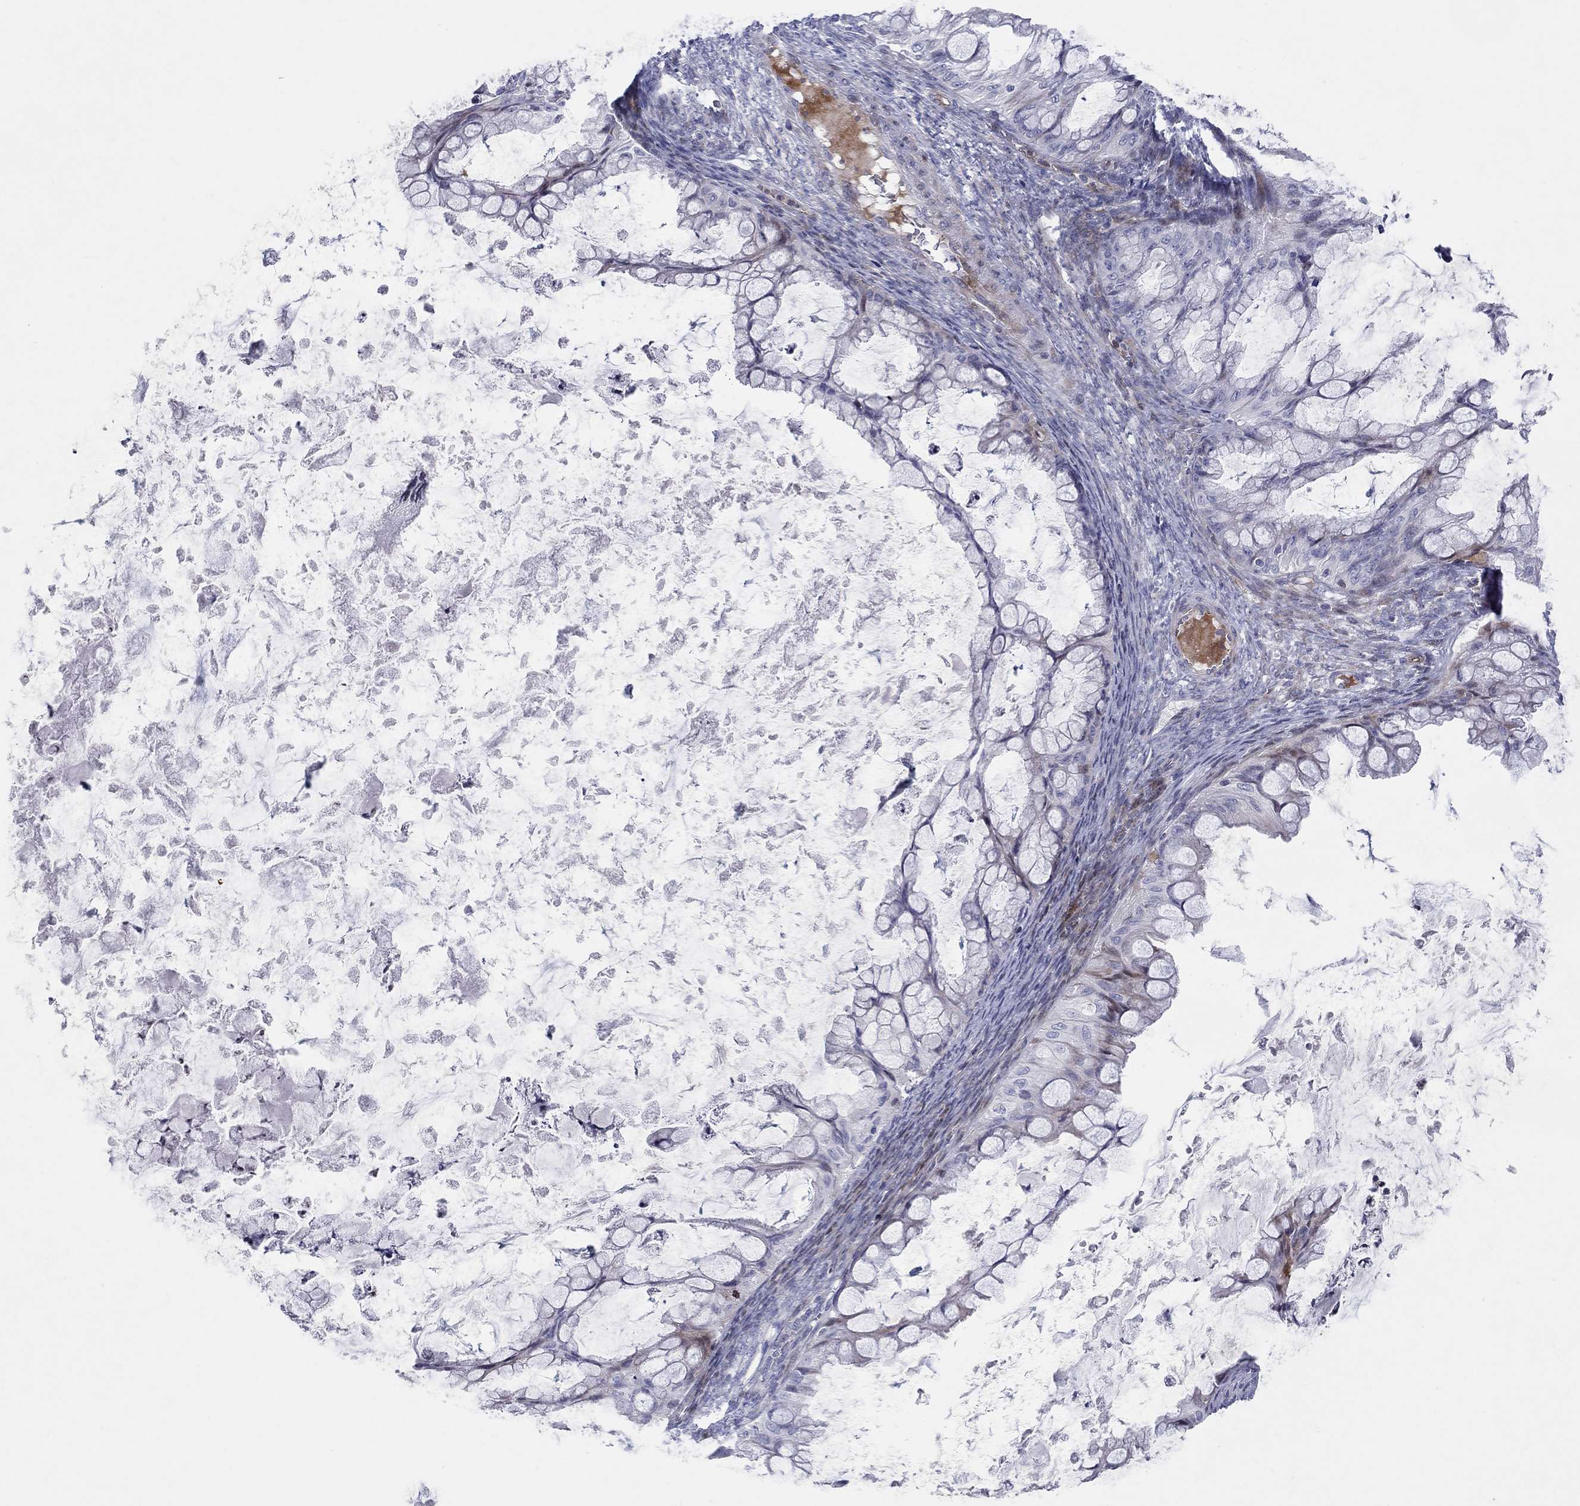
{"staining": {"intensity": "moderate", "quantity": "<25%", "location": "cytoplasmic/membranous"}, "tissue": "ovarian cancer", "cell_type": "Tumor cells", "image_type": "cancer", "snomed": [{"axis": "morphology", "description": "Cystadenocarcinoma, mucinous, NOS"}, {"axis": "topography", "description": "Ovary"}], "caption": "High-magnification brightfield microscopy of mucinous cystadenocarcinoma (ovarian) stained with DAB (brown) and counterstained with hematoxylin (blue). tumor cells exhibit moderate cytoplasmic/membranous expression is identified in about<25% of cells. (IHC, brightfield microscopy, high magnification).", "gene": "ARHGAP36", "patient": {"sex": "female", "age": 35}}